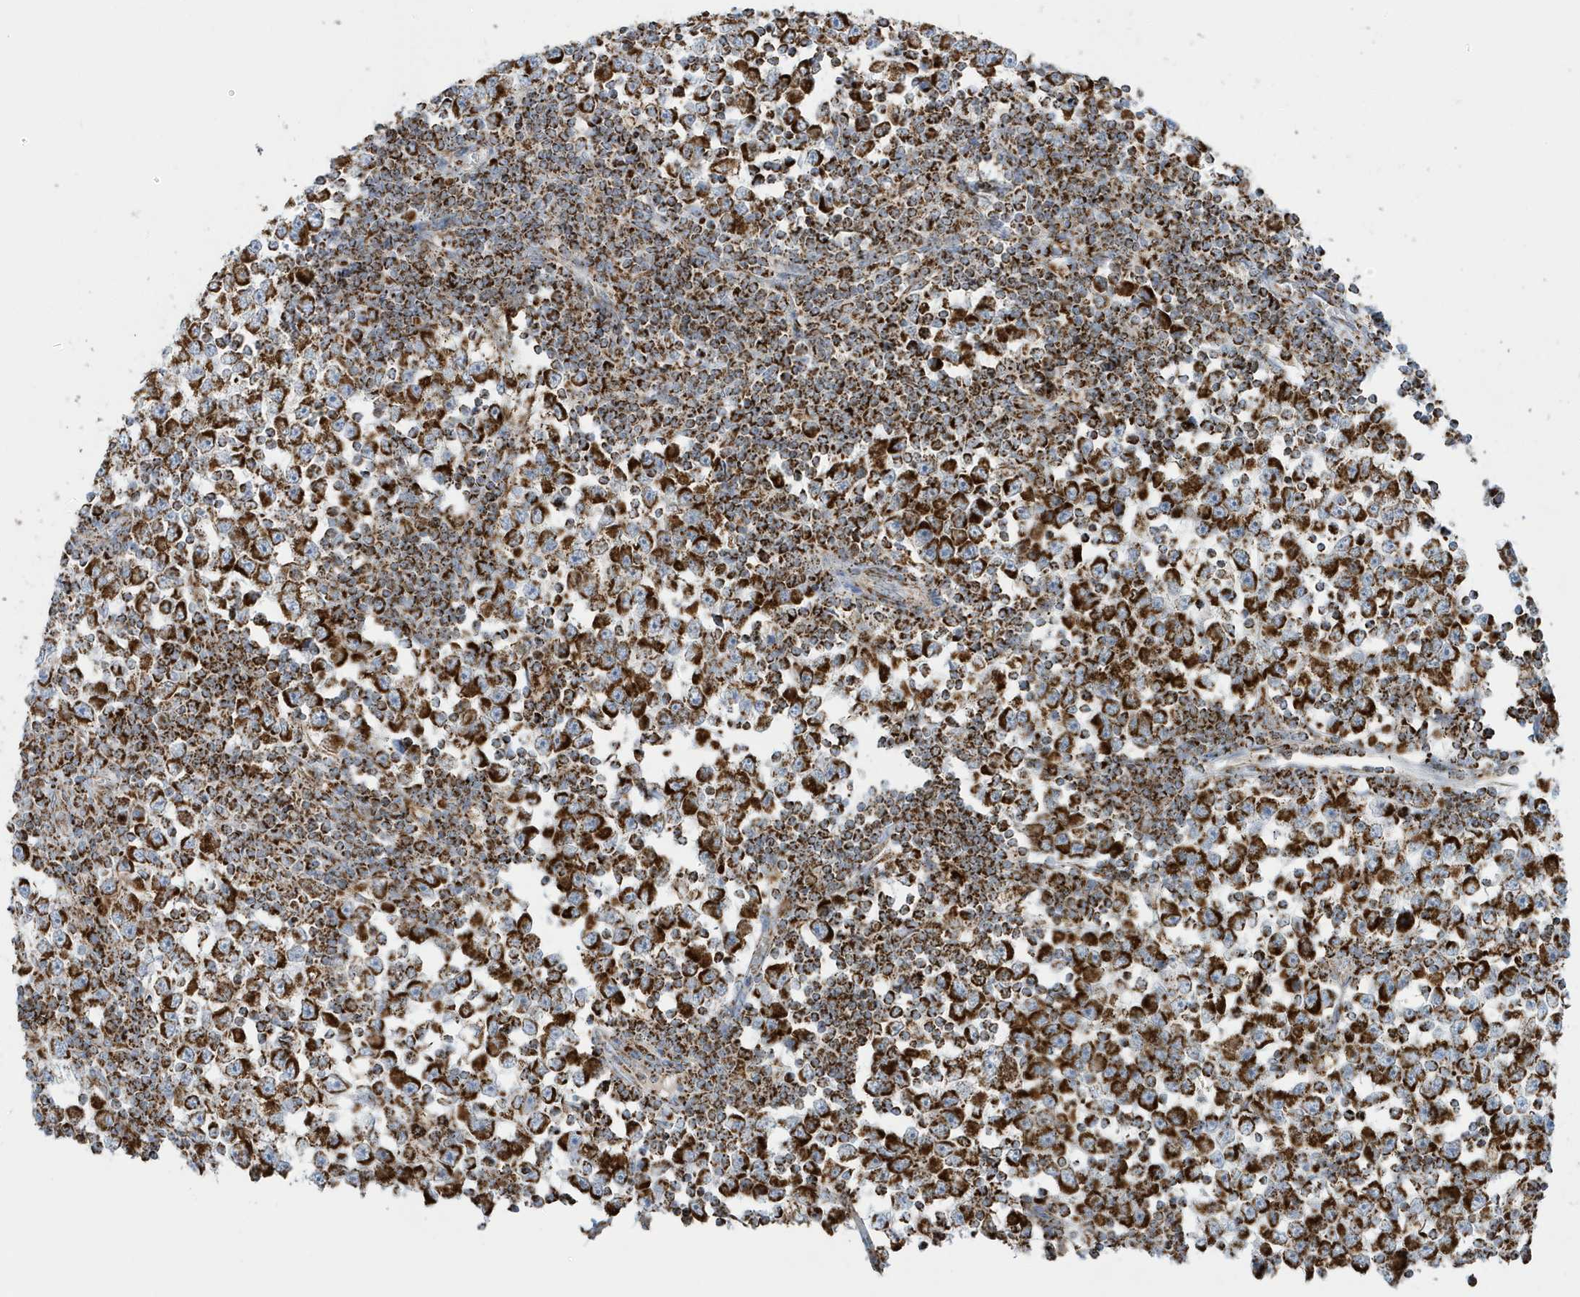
{"staining": {"intensity": "strong", "quantity": ">75%", "location": "cytoplasmic/membranous"}, "tissue": "testis cancer", "cell_type": "Tumor cells", "image_type": "cancer", "snomed": [{"axis": "morphology", "description": "Seminoma, NOS"}, {"axis": "topography", "description": "Testis"}], "caption": "There is high levels of strong cytoplasmic/membranous expression in tumor cells of testis seminoma, as demonstrated by immunohistochemical staining (brown color).", "gene": "ATP5ME", "patient": {"sex": "male", "age": 65}}